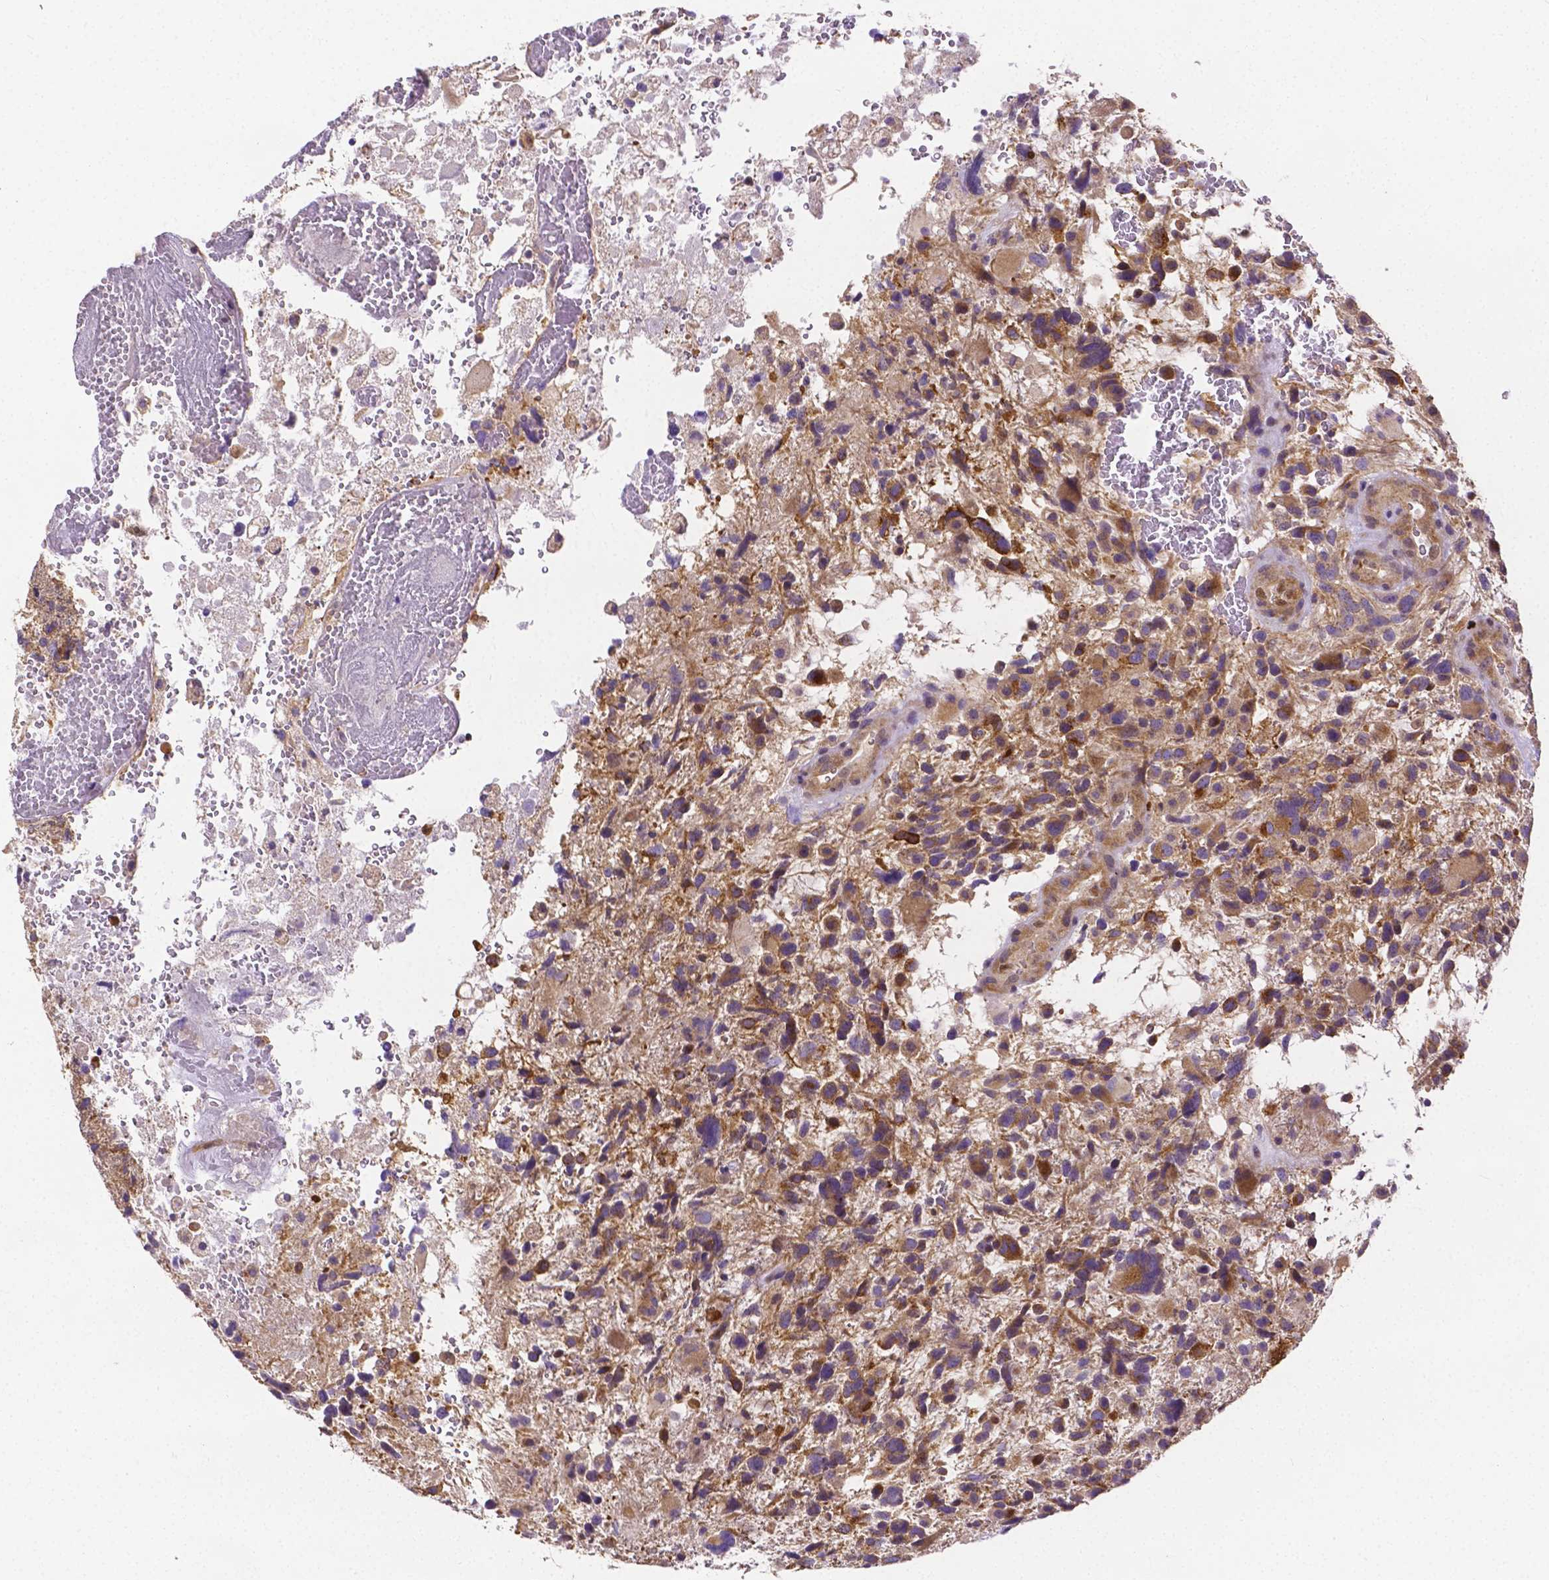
{"staining": {"intensity": "weak", "quantity": ">75%", "location": "cytoplasmic/membranous"}, "tissue": "glioma", "cell_type": "Tumor cells", "image_type": "cancer", "snomed": [{"axis": "morphology", "description": "Glioma, malignant, High grade"}, {"axis": "topography", "description": "Brain"}], "caption": "Protein expression analysis of human glioma reveals weak cytoplasmic/membranous positivity in about >75% of tumor cells.", "gene": "ZNRD2", "patient": {"sex": "female", "age": 71}}